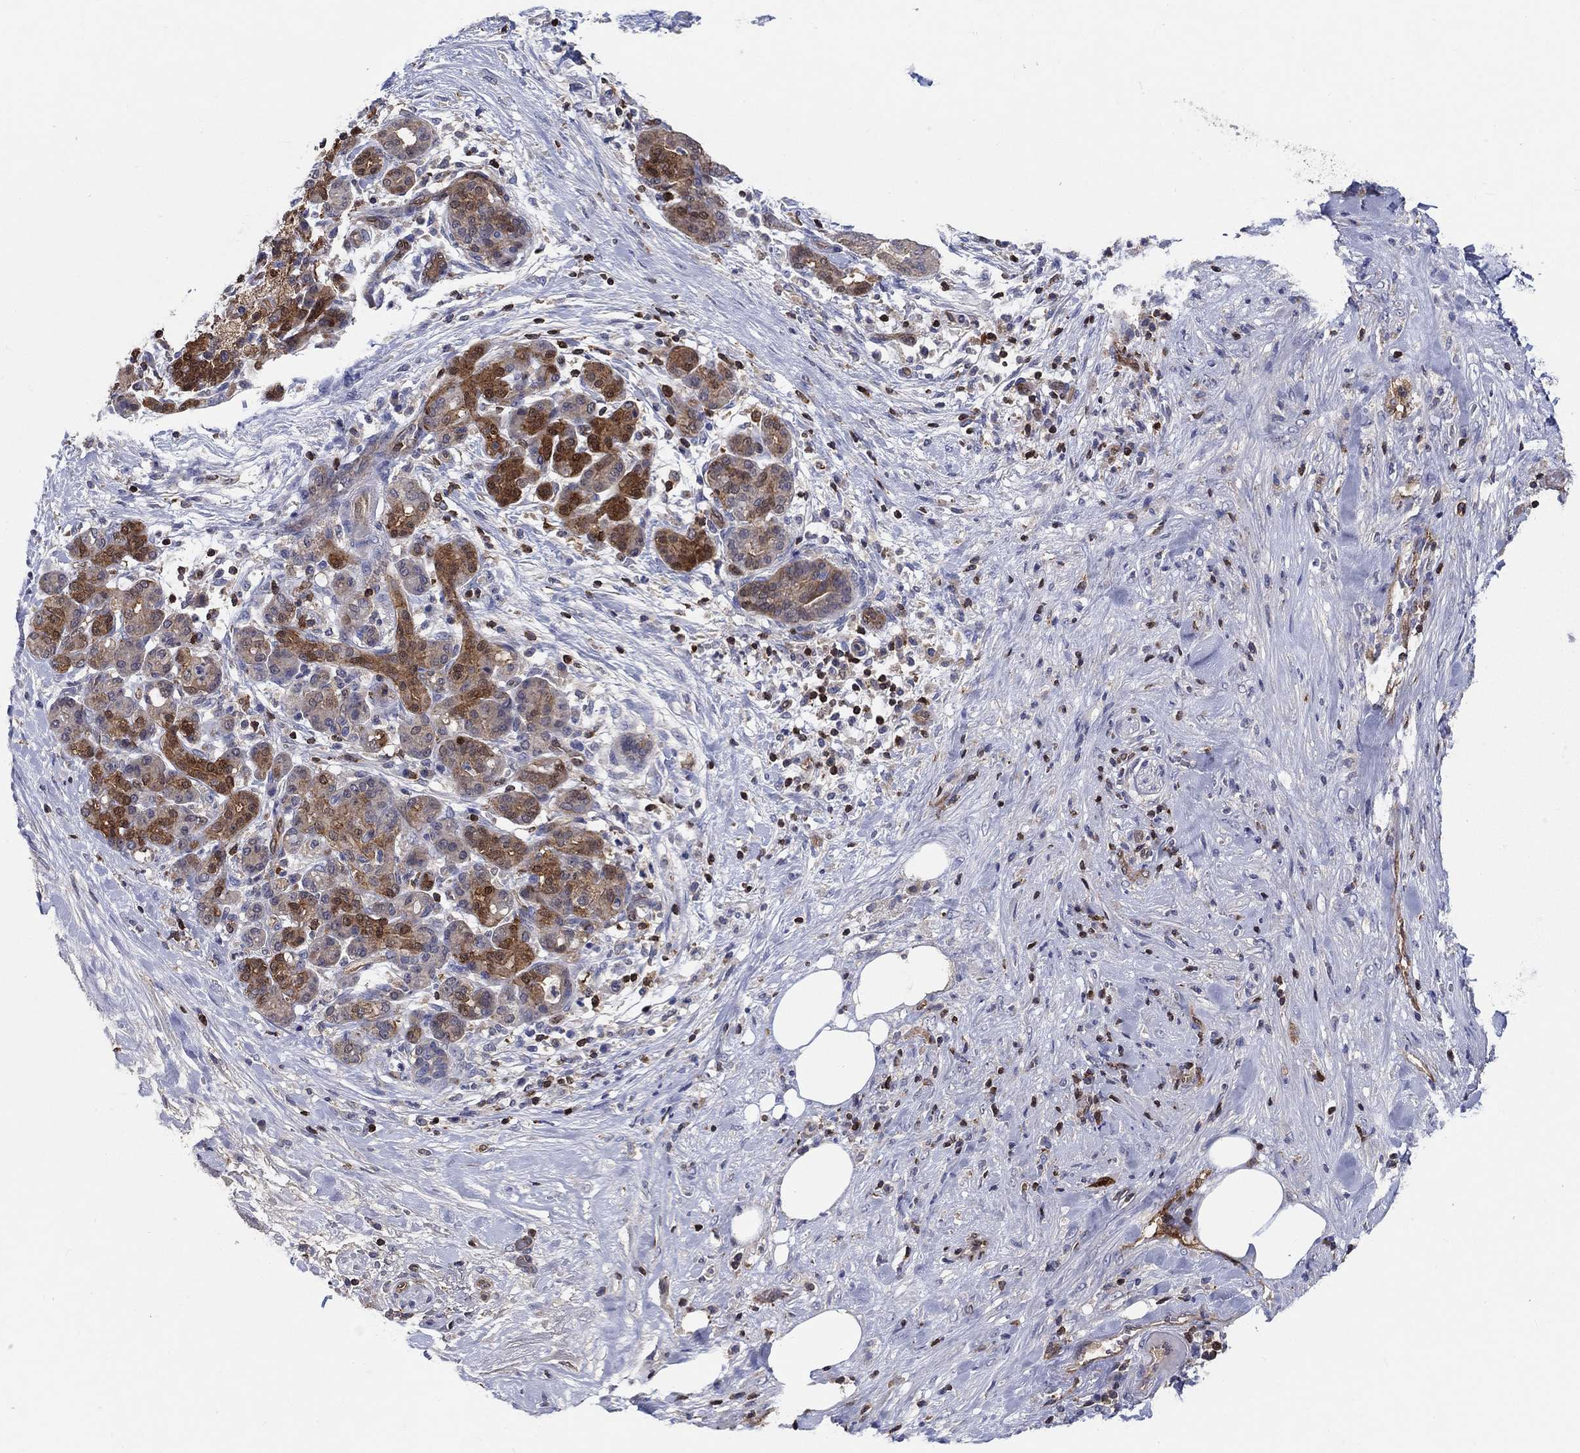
{"staining": {"intensity": "strong", "quantity": "<25%", "location": "cytoplasmic/membranous,nuclear"}, "tissue": "pancreatic cancer", "cell_type": "Tumor cells", "image_type": "cancer", "snomed": [{"axis": "morphology", "description": "Adenocarcinoma, NOS"}, {"axis": "topography", "description": "Pancreas"}], "caption": "Pancreatic cancer stained with DAB IHC displays medium levels of strong cytoplasmic/membranous and nuclear positivity in about <25% of tumor cells.", "gene": "AGFG2", "patient": {"sex": "male", "age": 44}}